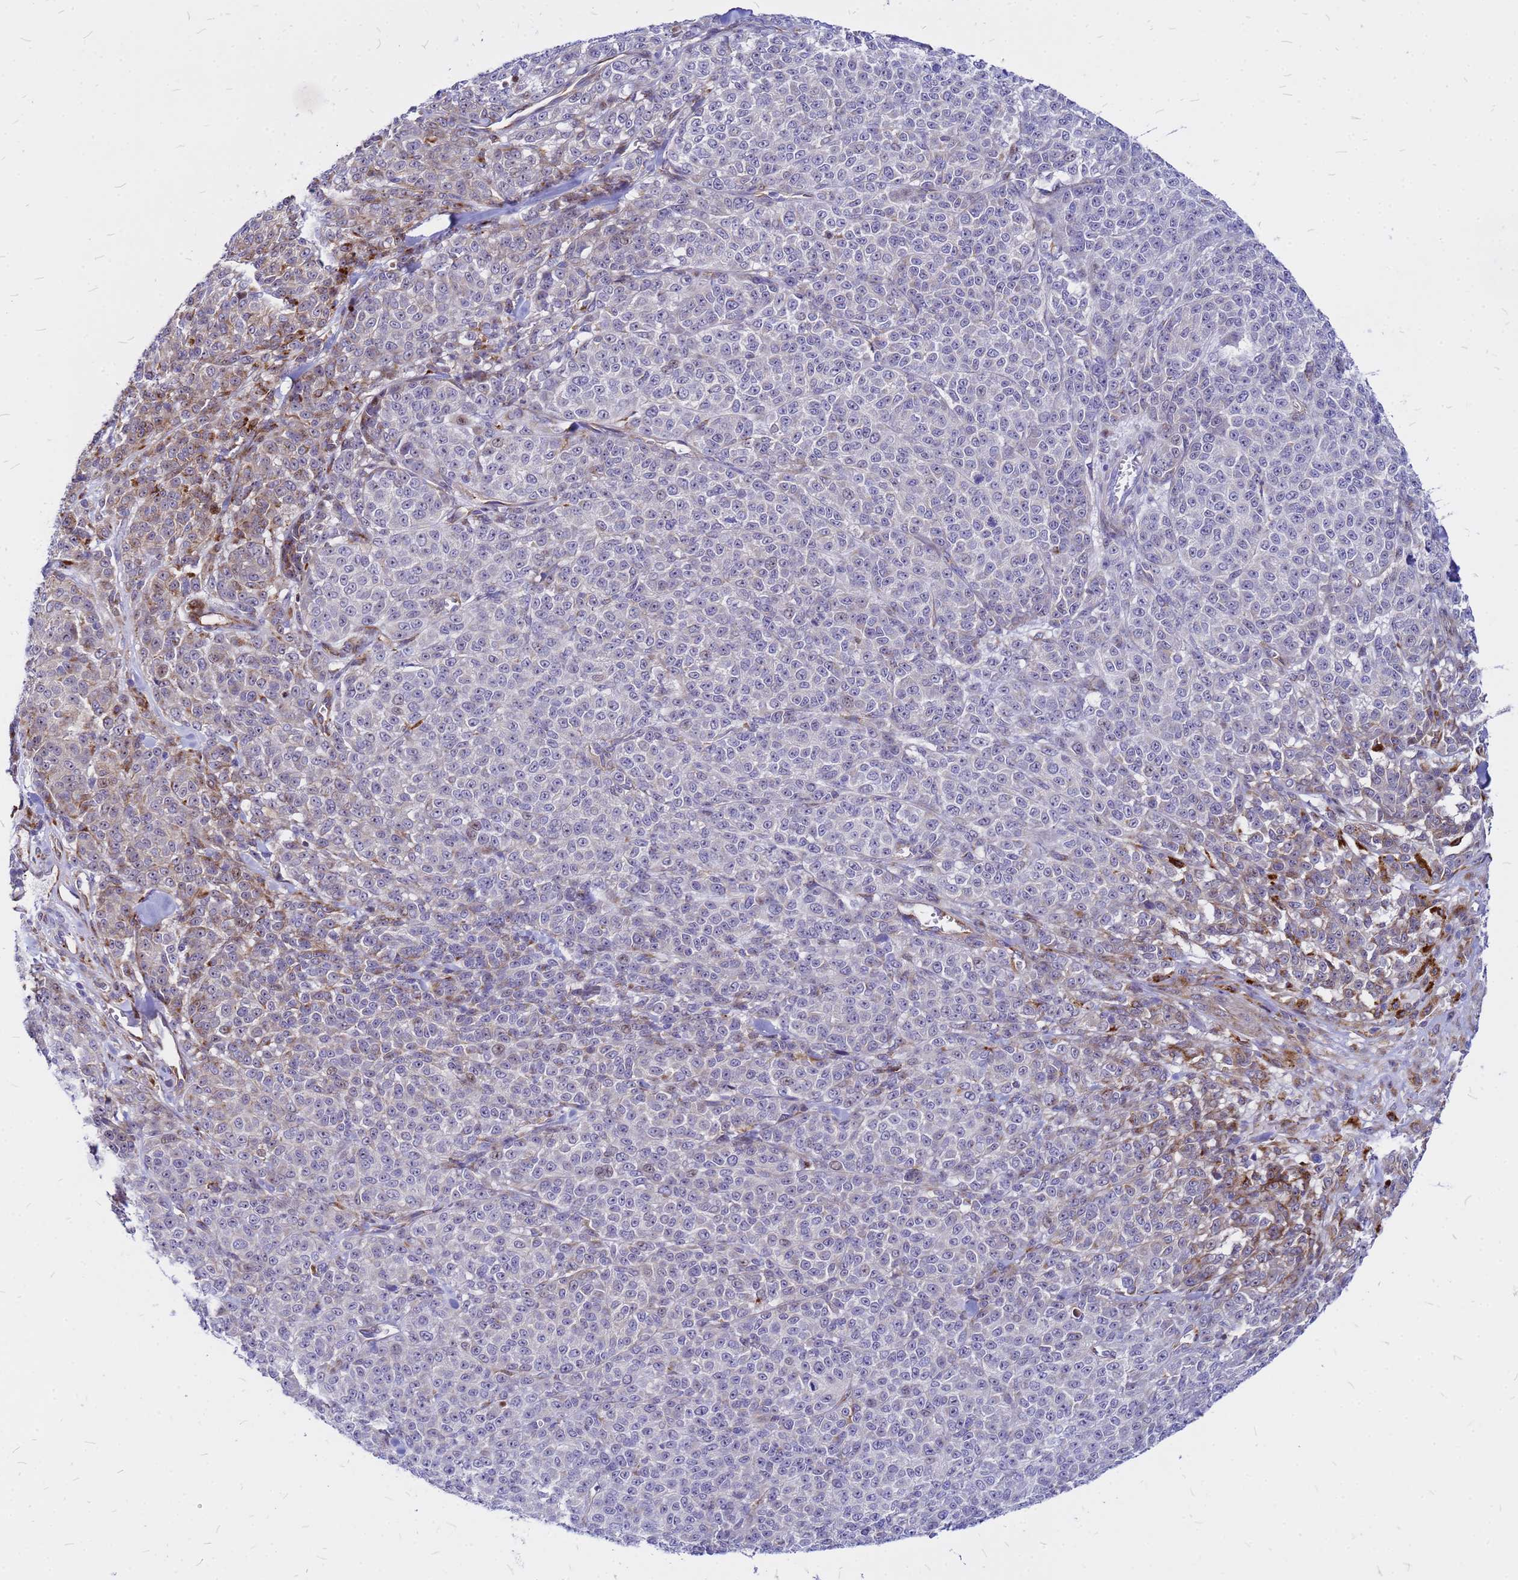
{"staining": {"intensity": "weak", "quantity": "<25%", "location": "cytoplasmic/membranous,nuclear"}, "tissue": "melanoma", "cell_type": "Tumor cells", "image_type": "cancer", "snomed": [{"axis": "morphology", "description": "Normal tissue, NOS"}, {"axis": "morphology", "description": "Malignant melanoma, NOS"}, {"axis": "topography", "description": "Skin"}], "caption": "Tumor cells are negative for brown protein staining in melanoma. (IHC, brightfield microscopy, high magnification).", "gene": "NOSTRIN", "patient": {"sex": "female", "age": 34}}